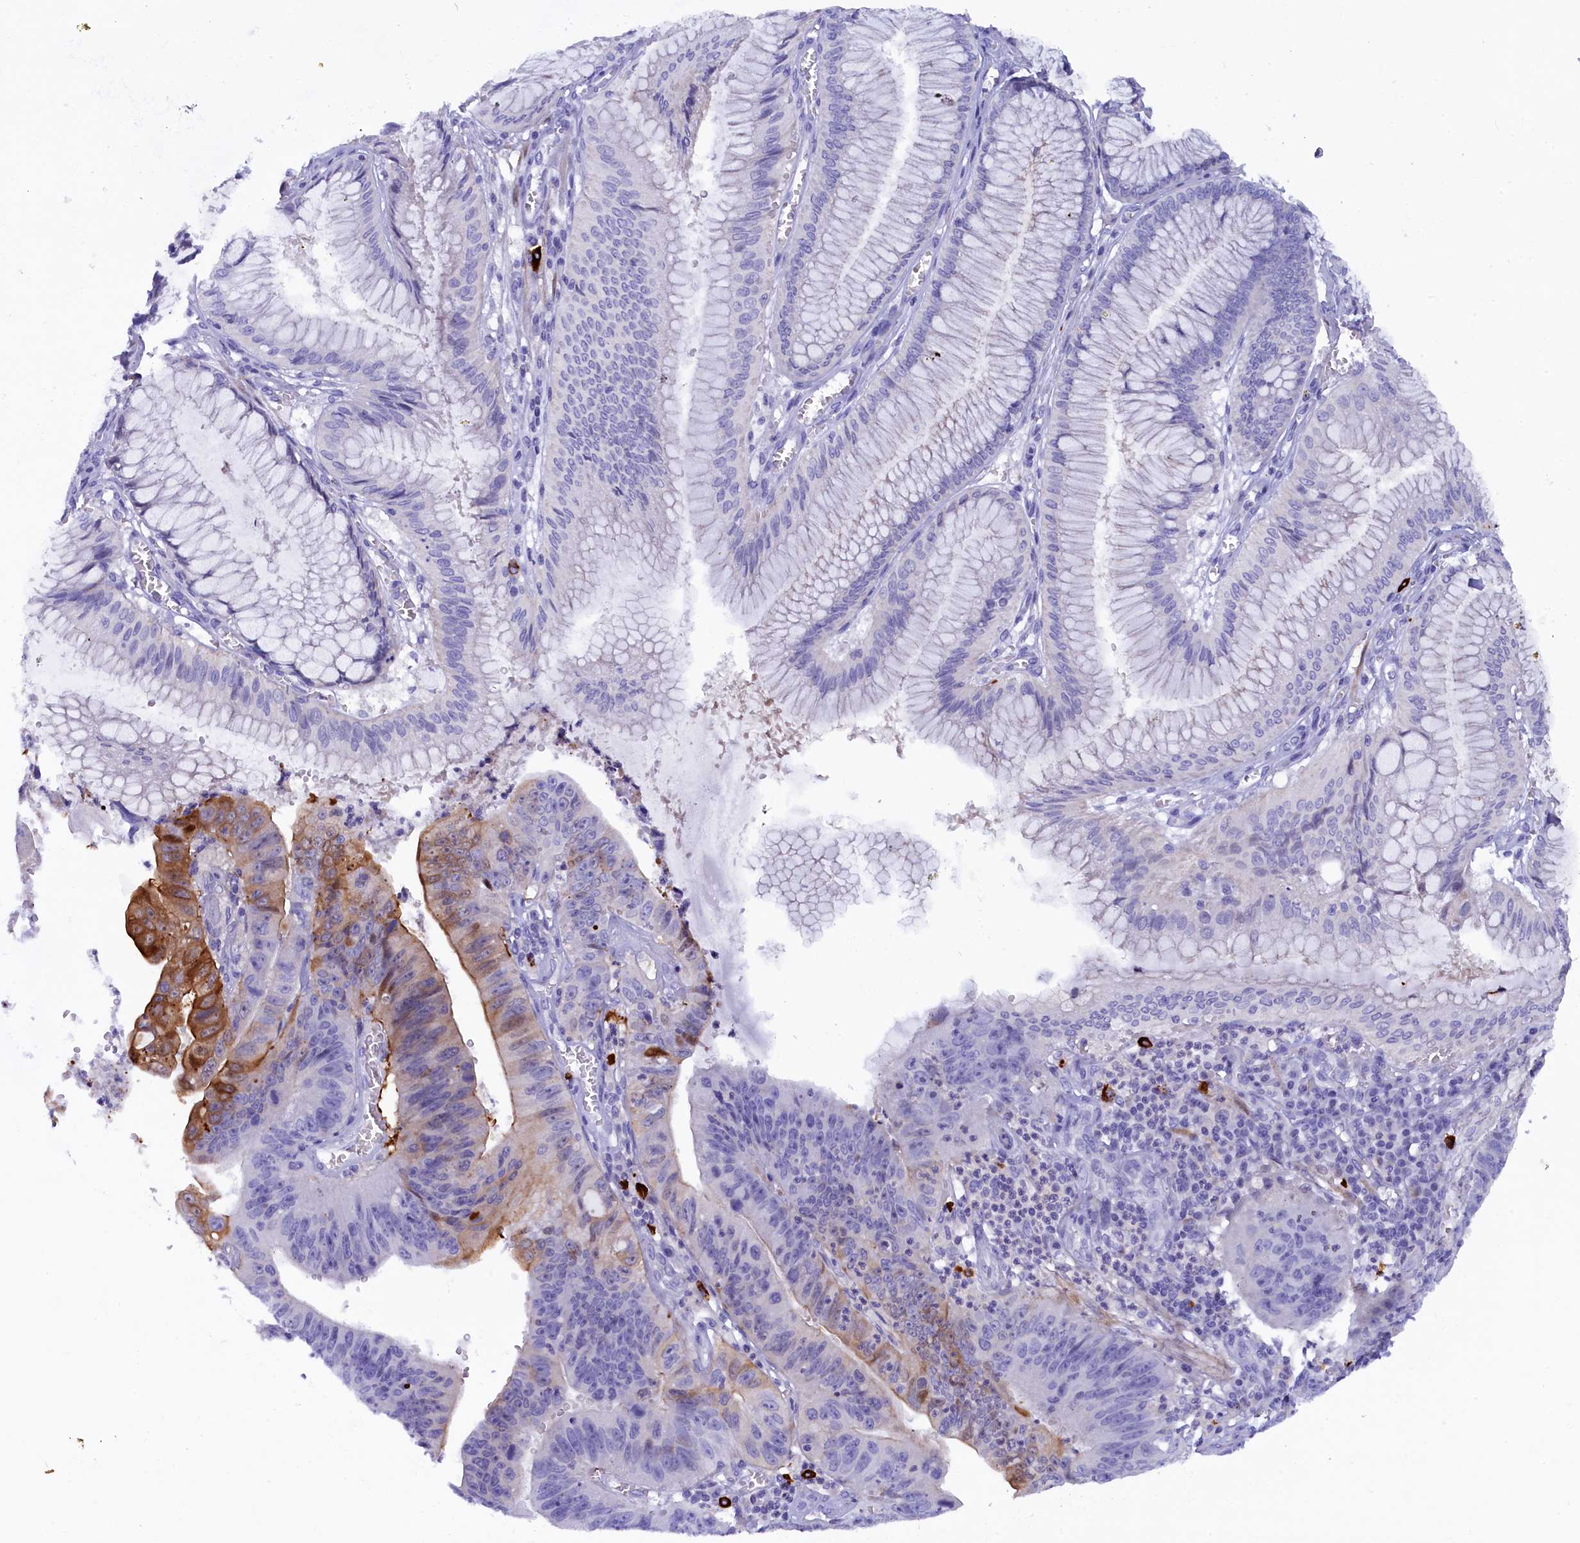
{"staining": {"intensity": "strong", "quantity": "<25%", "location": "cytoplasmic/membranous"}, "tissue": "stomach cancer", "cell_type": "Tumor cells", "image_type": "cancer", "snomed": [{"axis": "morphology", "description": "Adenocarcinoma, NOS"}, {"axis": "topography", "description": "Stomach"}], "caption": "The micrograph displays a brown stain indicating the presence of a protein in the cytoplasmic/membranous of tumor cells in adenocarcinoma (stomach).", "gene": "RTTN", "patient": {"sex": "male", "age": 59}}